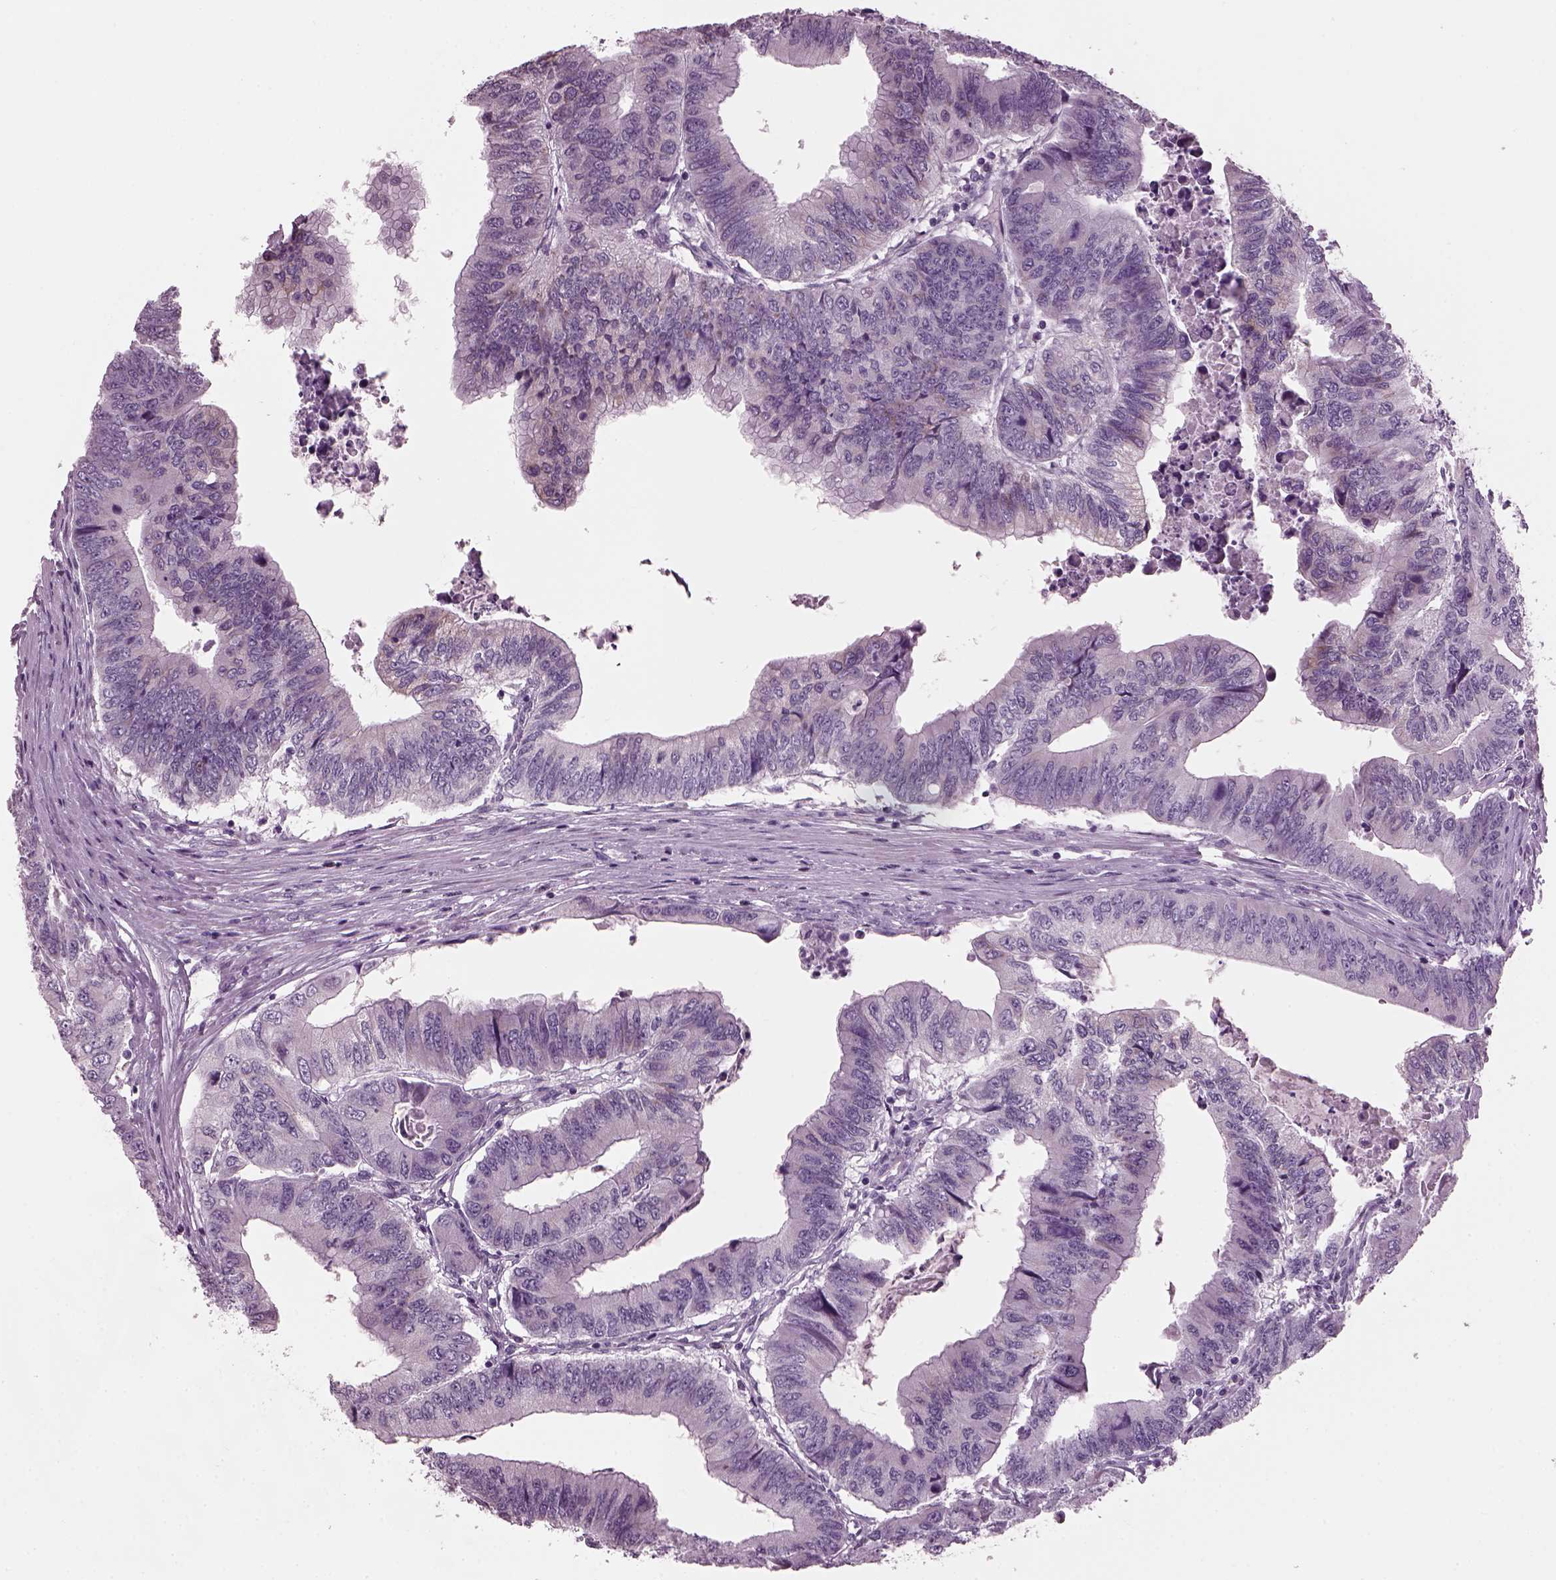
{"staining": {"intensity": "negative", "quantity": "none", "location": "none"}, "tissue": "colorectal cancer", "cell_type": "Tumor cells", "image_type": "cancer", "snomed": [{"axis": "morphology", "description": "Adenocarcinoma, NOS"}, {"axis": "topography", "description": "Colon"}], "caption": "This is a micrograph of IHC staining of adenocarcinoma (colorectal), which shows no expression in tumor cells. (DAB IHC, high magnification).", "gene": "PRR9", "patient": {"sex": "male", "age": 53}}